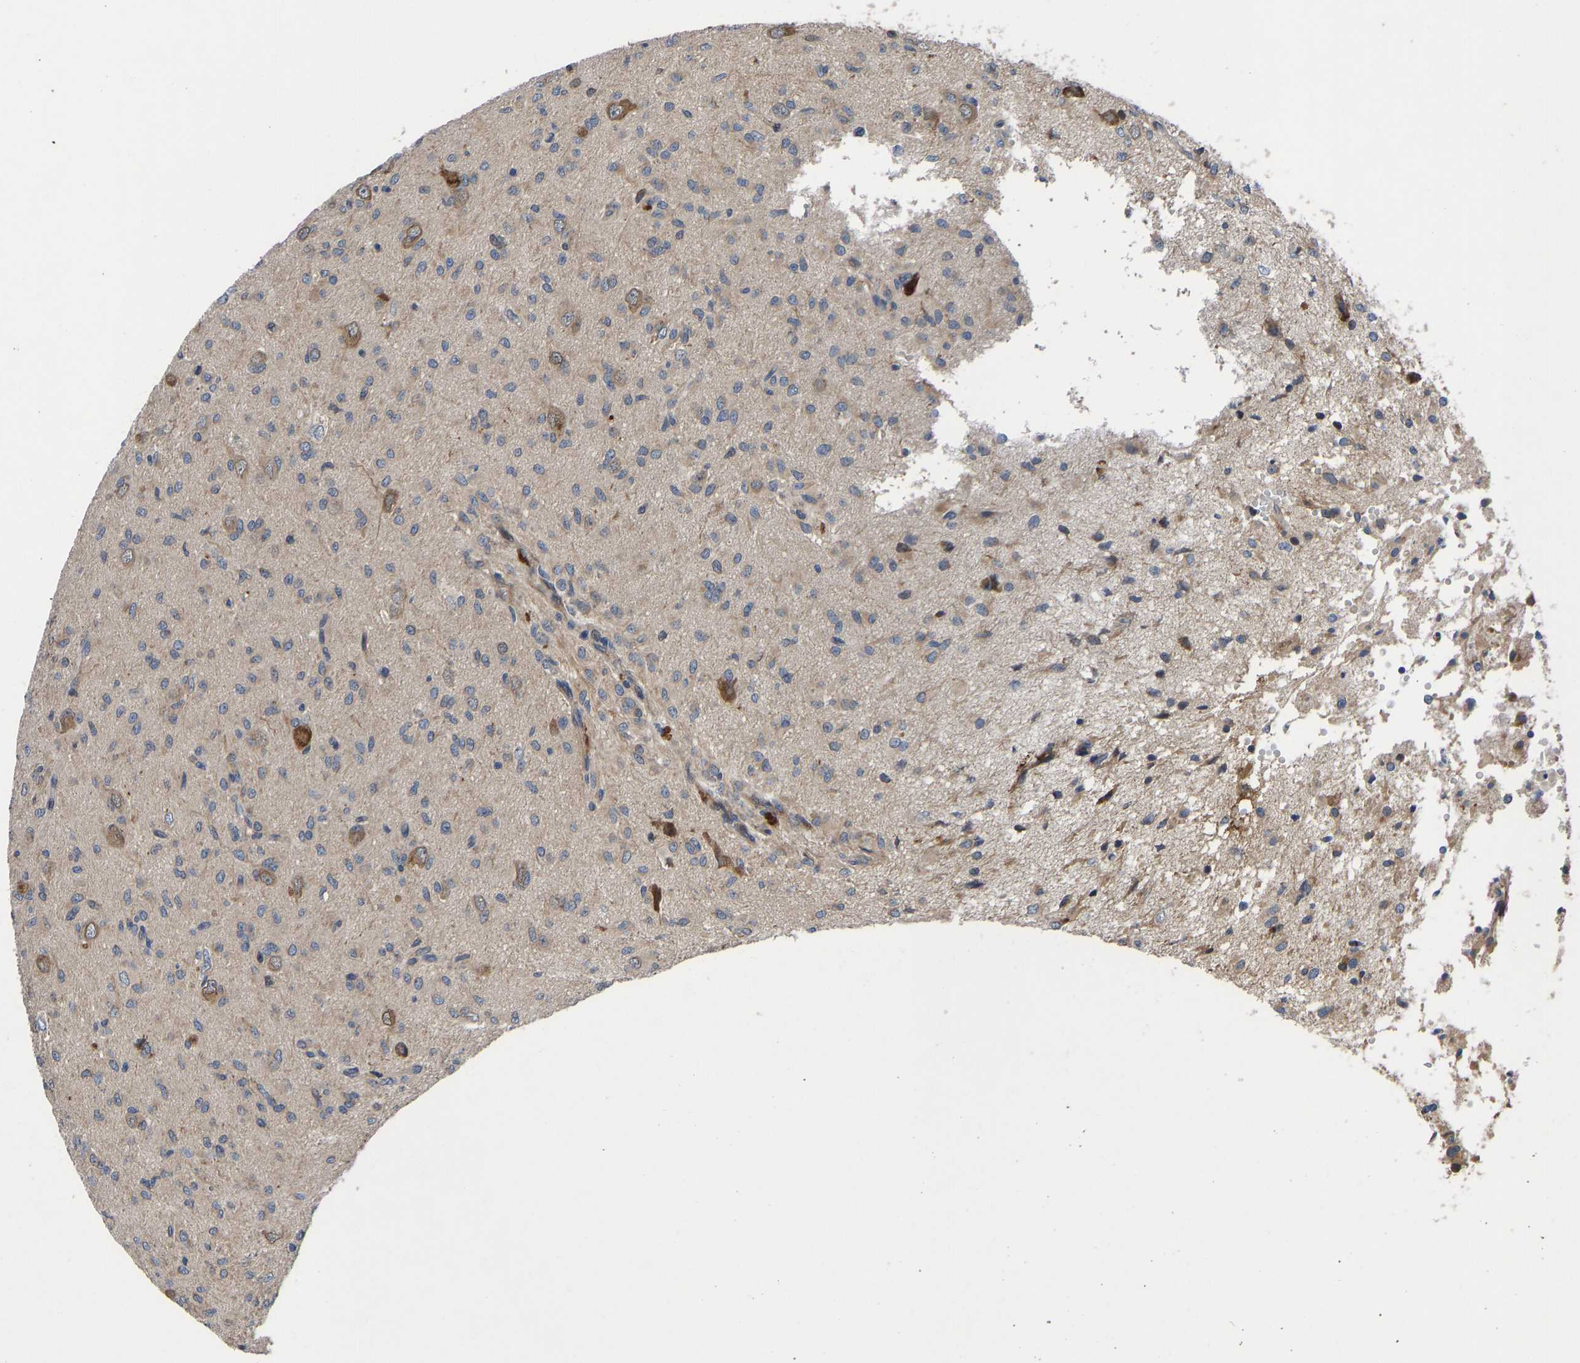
{"staining": {"intensity": "moderate", "quantity": "25%-75%", "location": "cytoplasmic/membranous"}, "tissue": "glioma", "cell_type": "Tumor cells", "image_type": "cancer", "snomed": [{"axis": "morphology", "description": "Glioma, malignant, High grade"}, {"axis": "topography", "description": "Brain"}], "caption": "Malignant glioma (high-grade) stained with DAB immunohistochemistry (IHC) displays medium levels of moderate cytoplasmic/membranous positivity in approximately 25%-75% of tumor cells. Nuclei are stained in blue.", "gene": "FRRS1", "patient": {"sex": "female", "age": 59}}